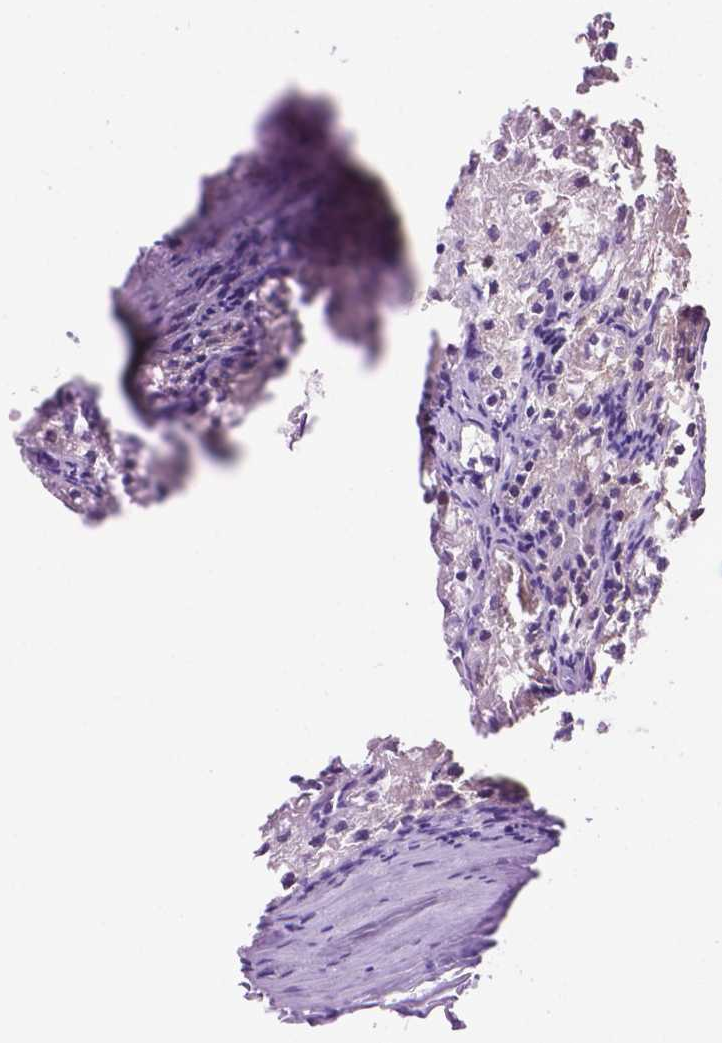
{"staining": {"intensity": "moderate", "quantity": "<25%", "location": "cytoplasmic/membranous,nuclear"}, "tissue": "renal cancer", "cell_type": "Tumor cells", "image_type": "cancer", "snomed": [{"axis": "morphology", "description": "Adenocarcinoma, NOS"}, {"axis": "topography", "description": "Kidney"}], "caption": "Renal adenocarcinoma was stained to show a protein in brown. There is low levels of moderate cytoplasmic/membranous and nuclear expression in about <25% of tumor cells.", "gene": "ACY3", "patient": {"sex": "female", "age": 74}}